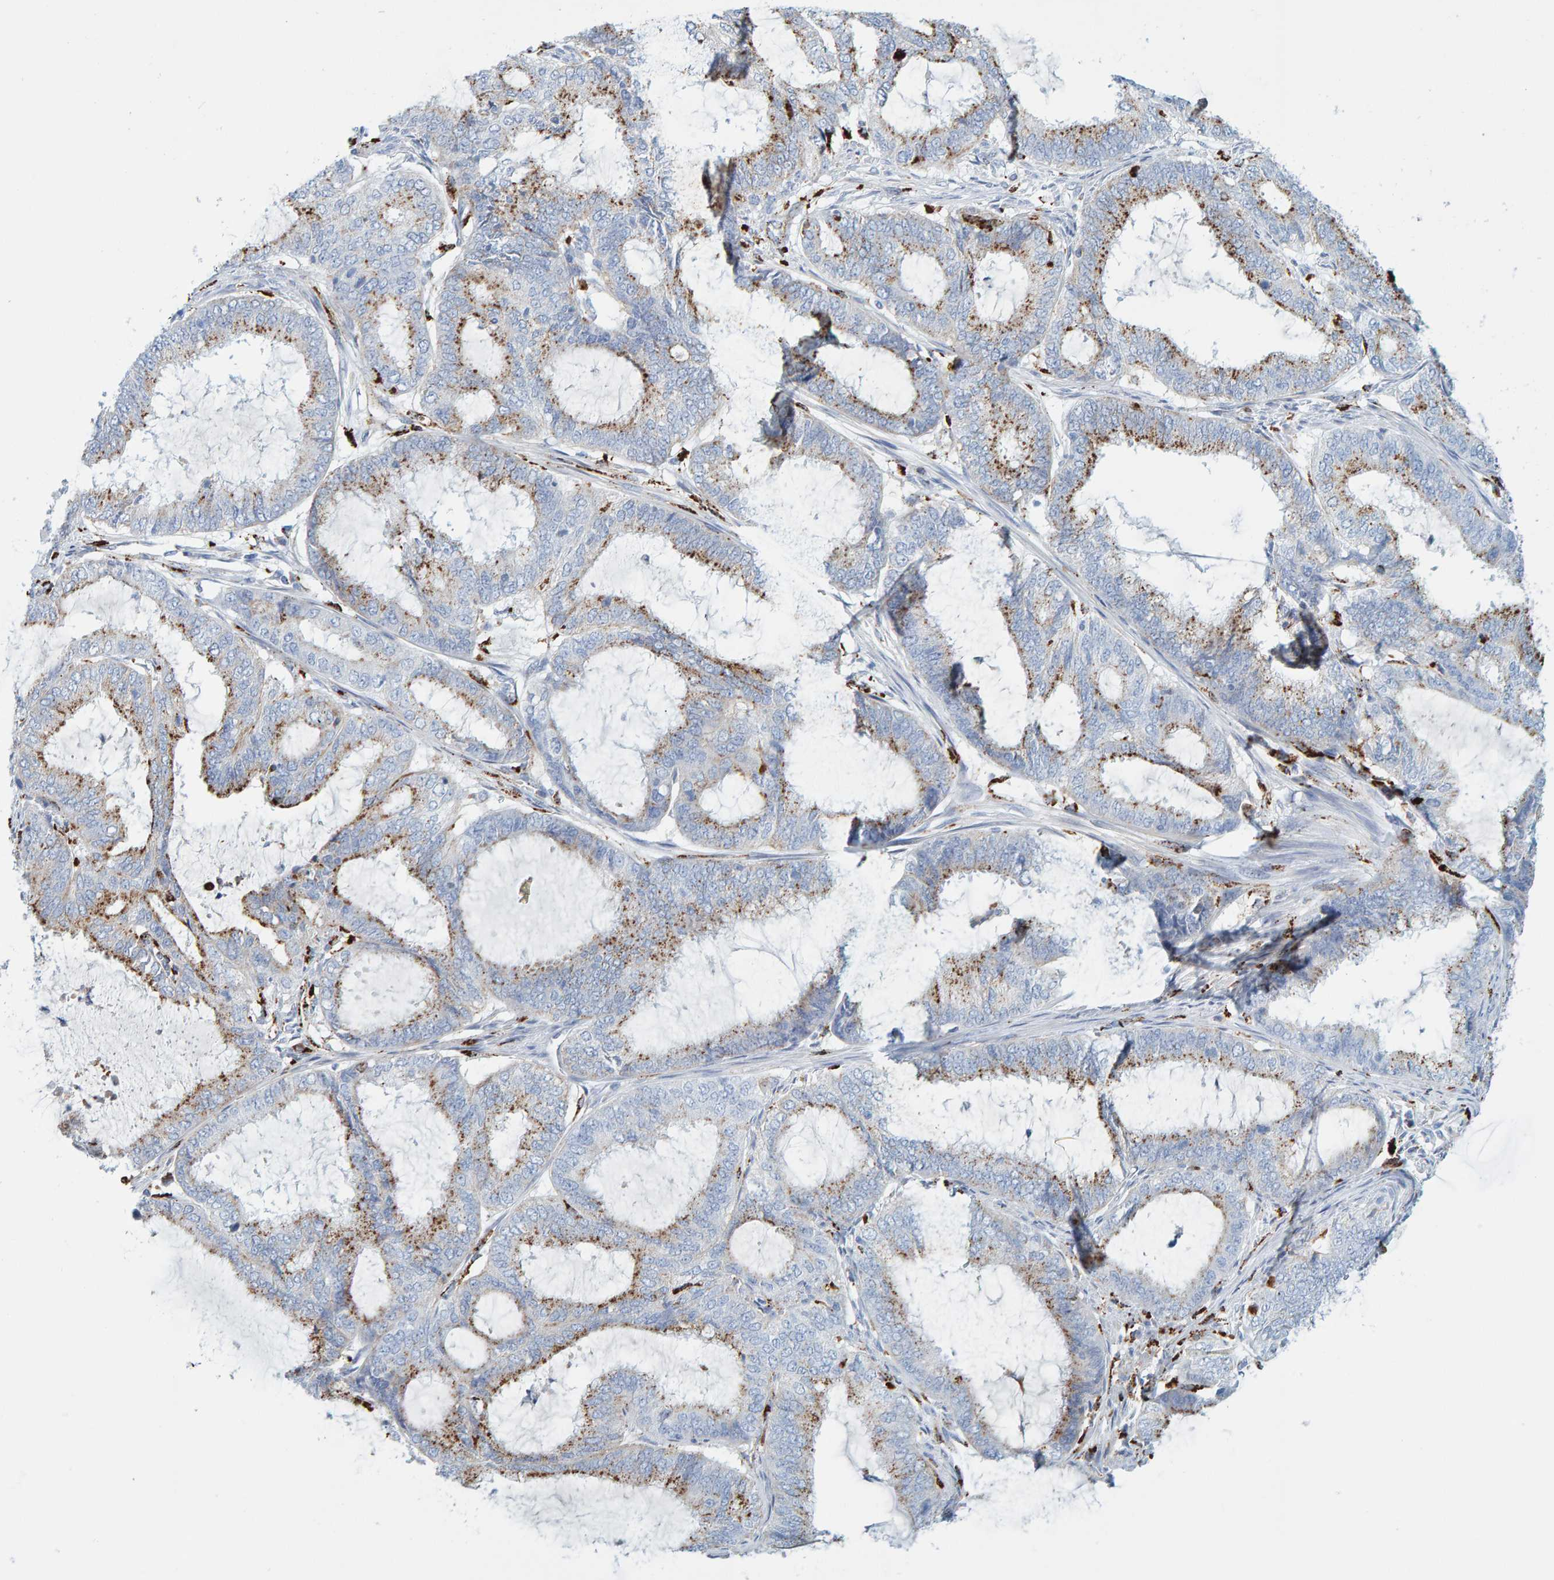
{"staining": {"intensity": "moderate", "quantity": "25%-75%", "location": "cytoplasmic/membranous"}, "tissue": "endometrial cancer", "cell_type": "Tumor cells", "image_type": "cancer", "snomed": [{"axis": "morphology", "description": "Adenocarcinoma, NOS"}, {"axis": "topography", "description": "Endometrium"}], "caption": "A high-resolution micrograph shows immunohistochemistry (IHC) staining of endometrial adenocarcinoma, which displays moderate cytoplasmic/membranous positivity in approximately 25%-75% of tumor cells.", "gene": "BIN3", "patient": {"sex": "female", "age": 51}}